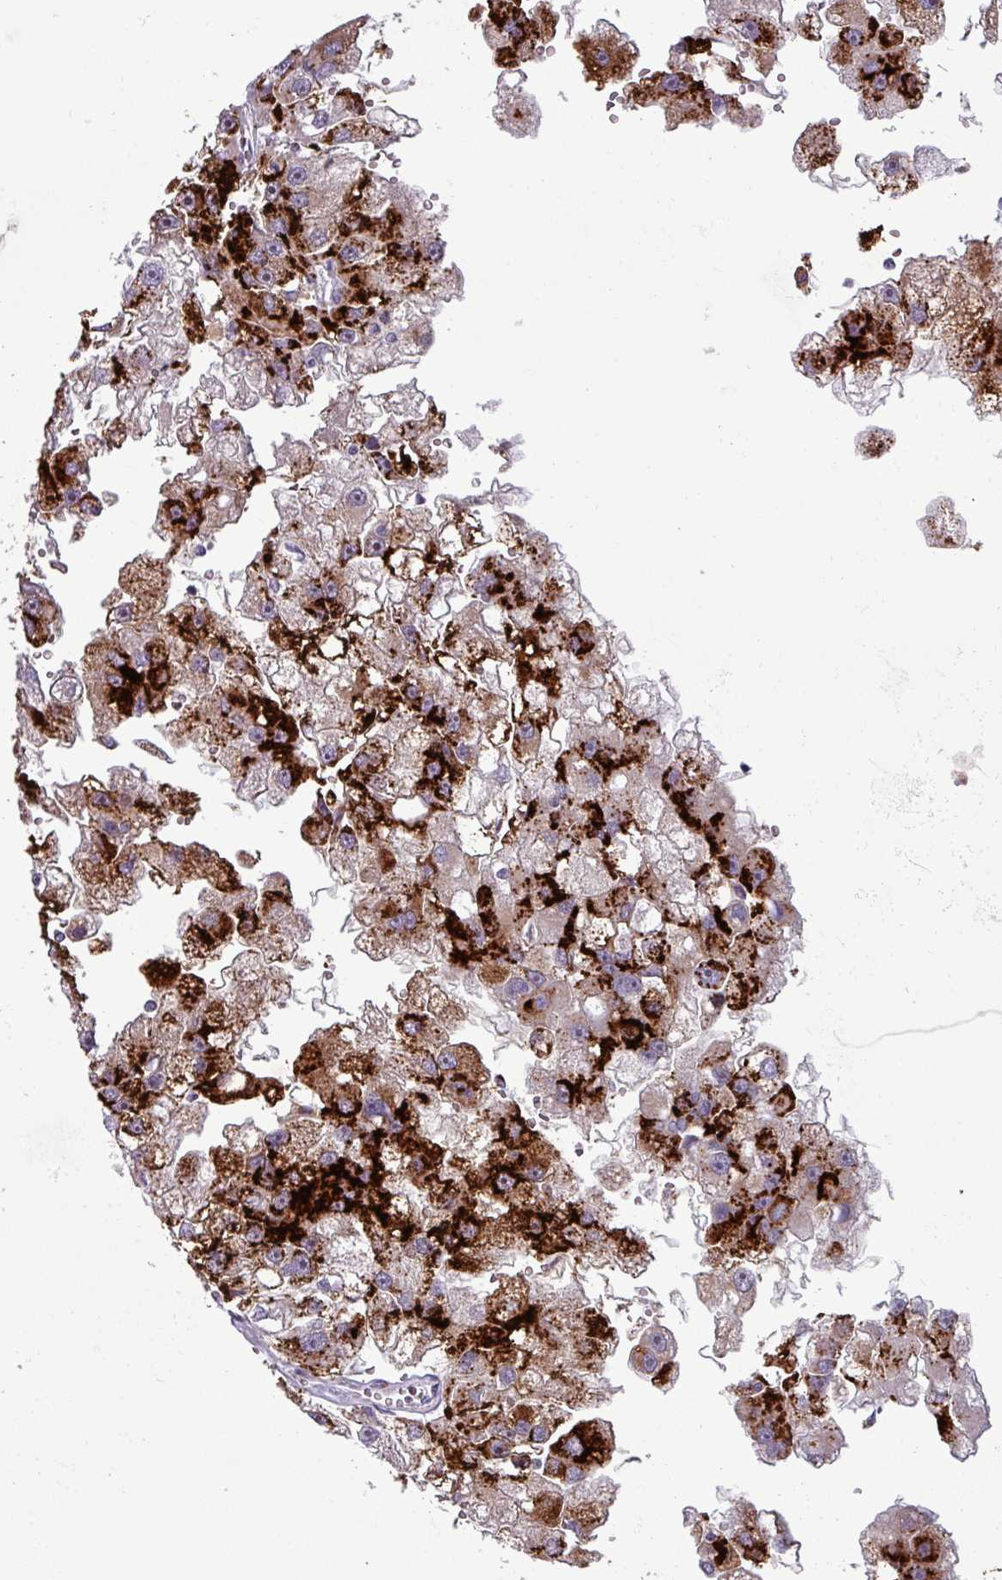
{"staining": {"intensity": "strong", "quantity": "25%-75%", "location": "cytoplasmic/membranous"}, "tissue": "renal cancer", "cell_type": "Tumor cells", "image_type": "cancer", "snomed": [{"axis": "morphology", "description": "Adenocarcinoma, NOS"}, {"axis": "topography", "description": "Kidney"}], "caption": "This is a photomicrograph of immunohistochemistry staining of adenocarcinoma (renal), which shows strong staining in the cytoplasmic/membranous of tumor cells.", "gene": "PLIN2", "patient": {"sex": "male", "age": 63}}